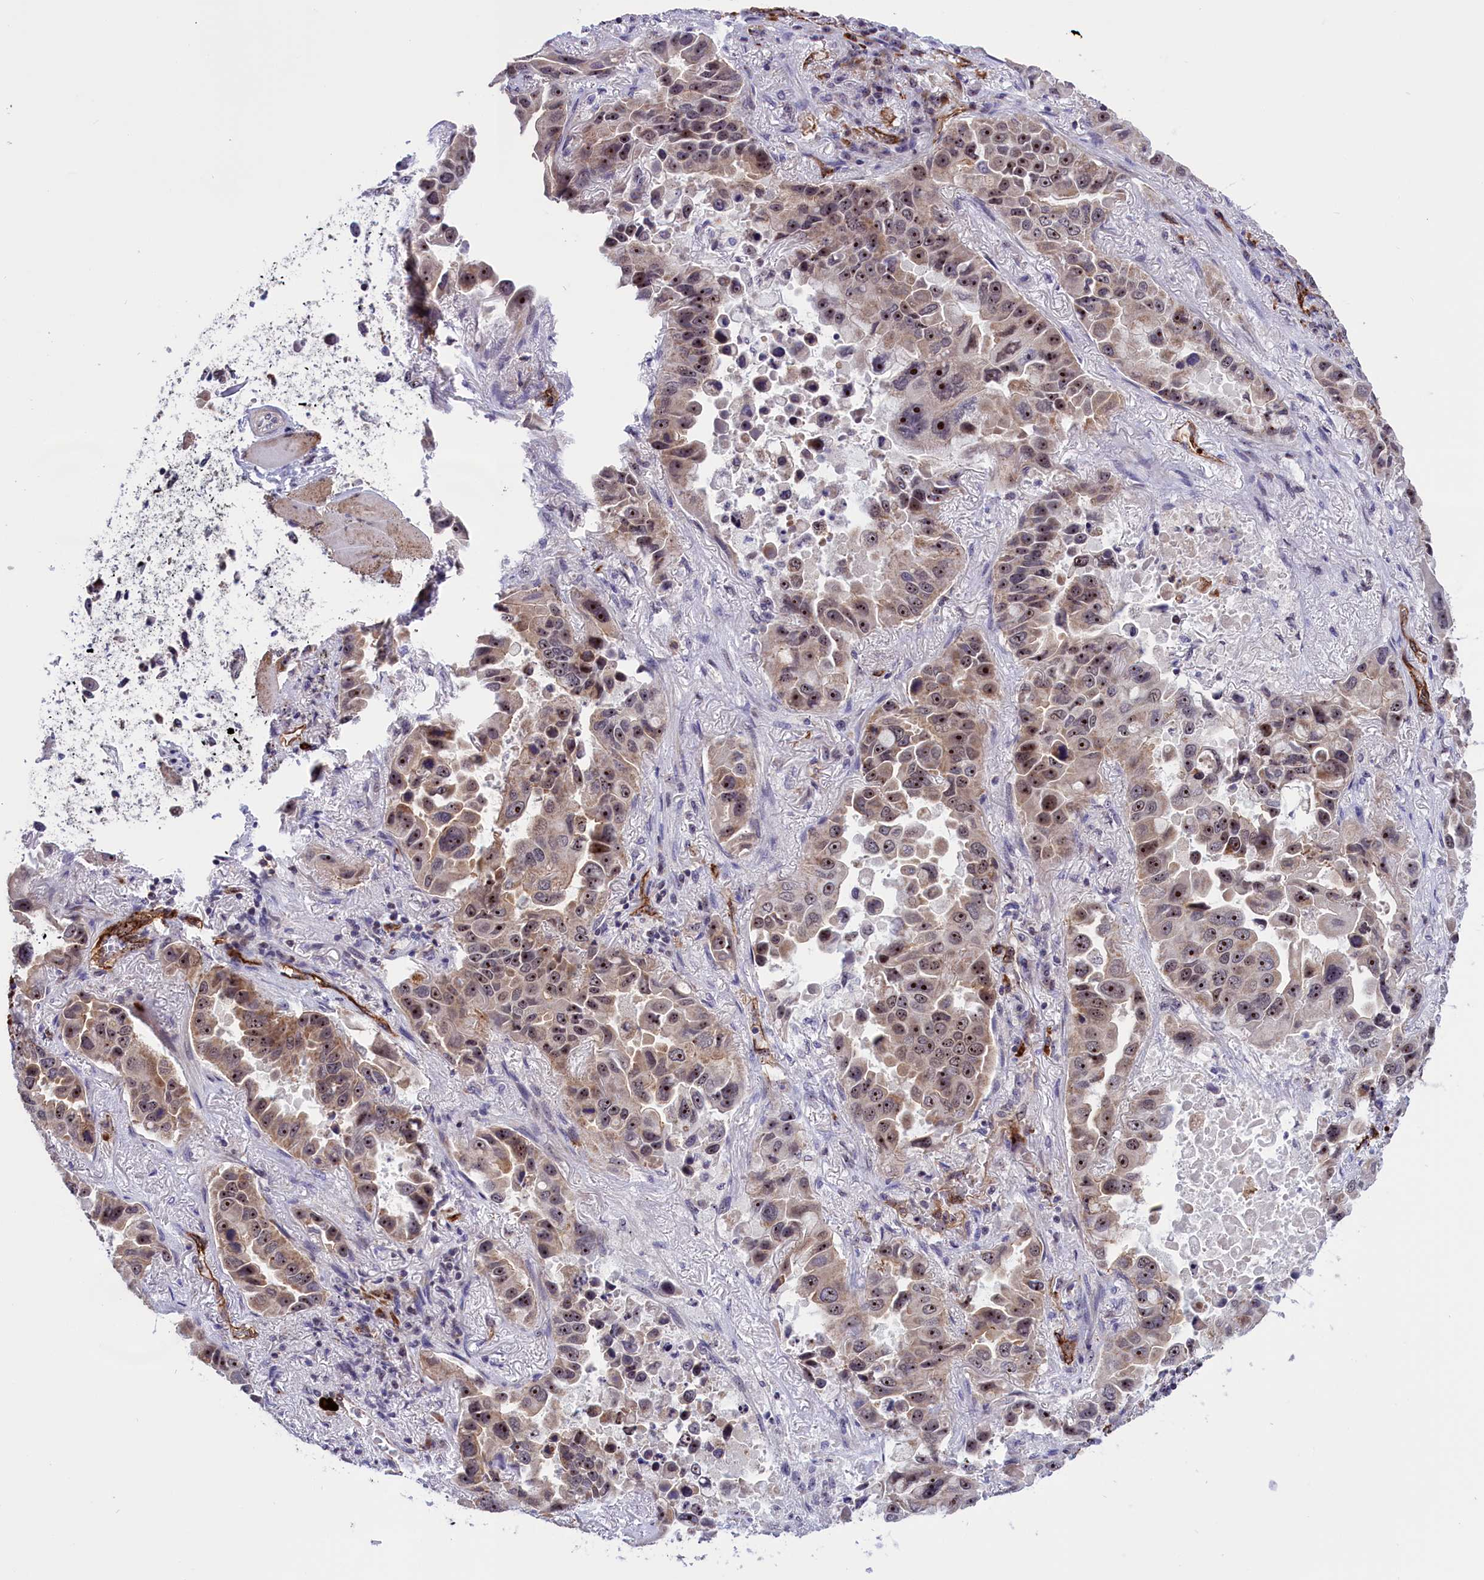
{"staining": {"intensity": "moderate", "quantity": ">75%", "location": "cytoplasmic/membranous,nuclear"}, "tissue": "lung cancer", "cell_type": "Tumor cells", "image_type": "cancer", "snomed": [{"axis": "morphology", "description": "Adenocarcinoma, NOS"}, {"axis": "topography", "description": "Lung"}], "caption": "Protein staining reveals moderate cytoplasmic/membranous and nuclear expression in approximately >75% of tumor cells in lung cancer (adenocarcinoma).", "gene": "MPND", "patient": {"sex": "male", "age": 64}}